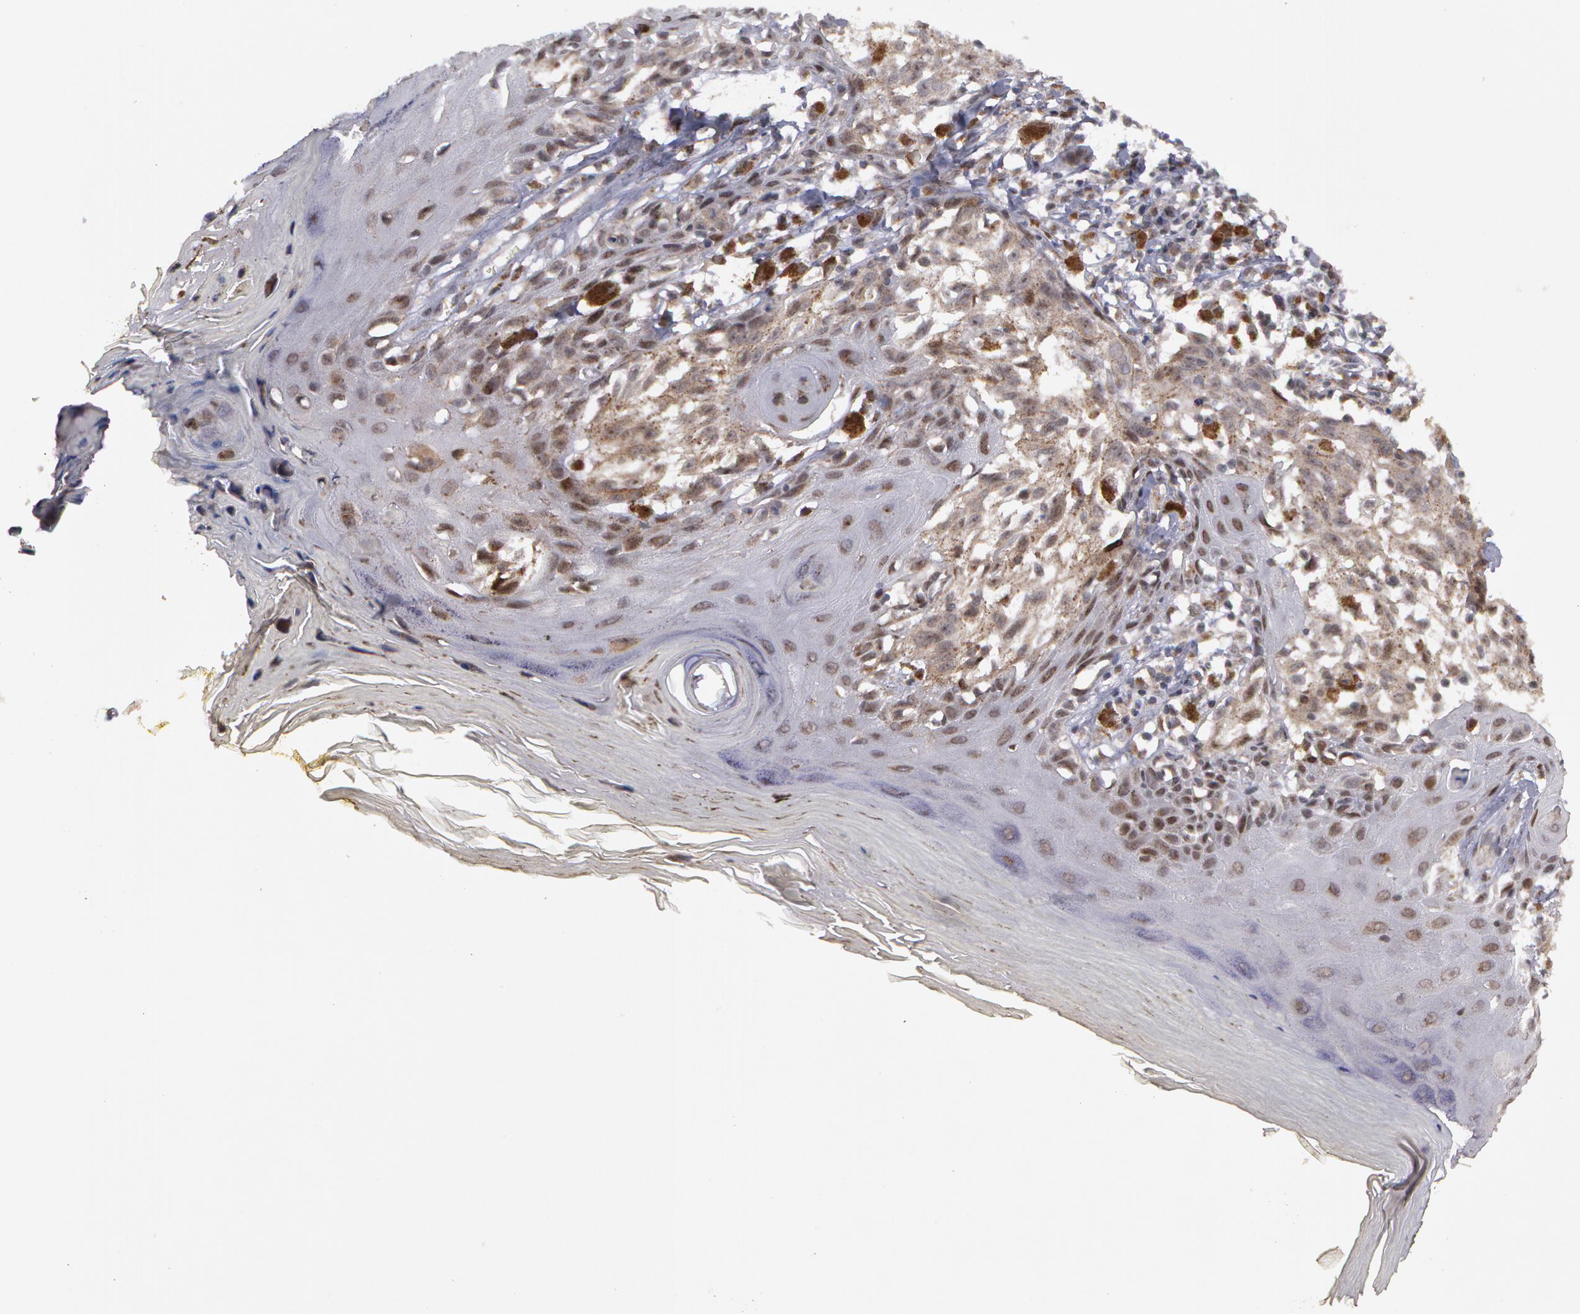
{"staining": {"intensity": "negative", "quantity": "none", "location": "none"}, "tissue": "melanoma", "cell_type": "Tumor cells", "image_type": "cancer", "snomed": [{"axis": "morphology", "description": "Malignant melanoma, NOS"}, {"axis": "topography", "description": "Skin"}], "caption": "IHC photomicrograph of malignant melanoma stained for a protein (brown), which exhibits no staining in tumor cells.", "gene": "STX5", "patient": {"sex": "female", "age": 77}}